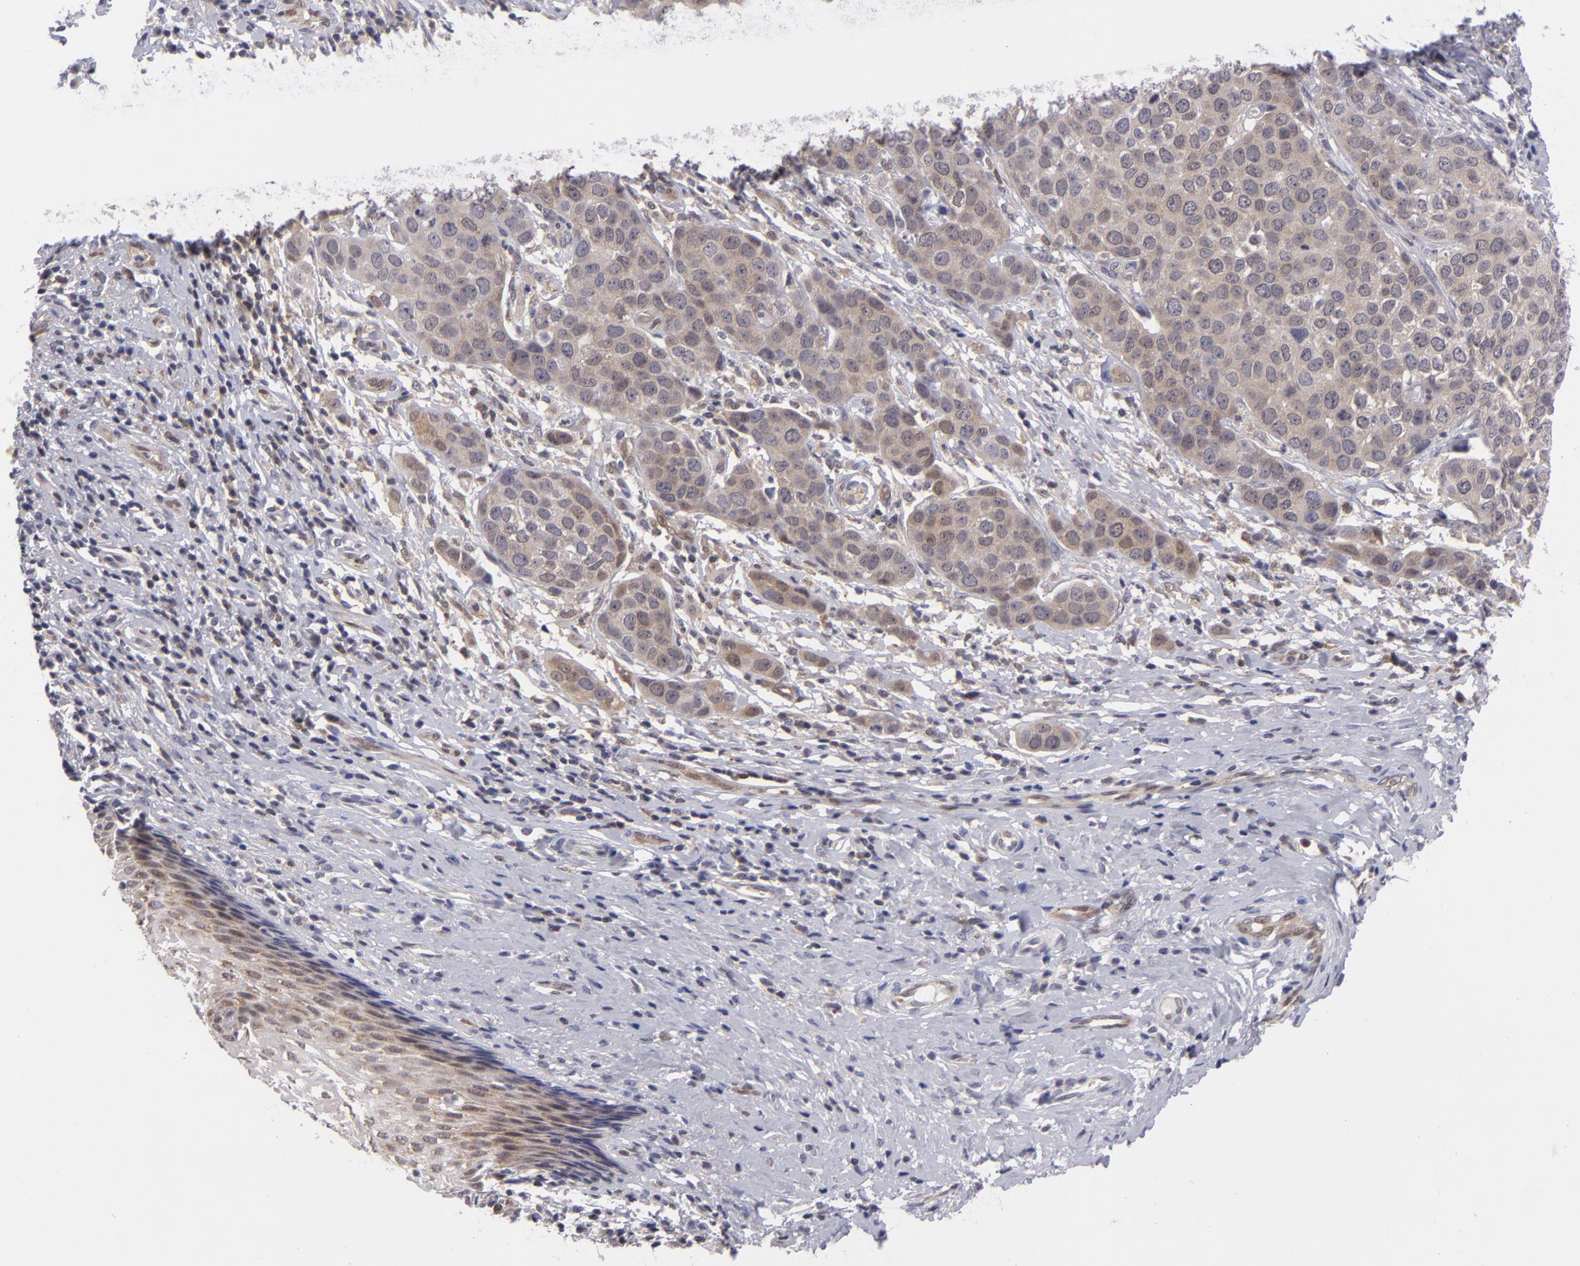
{"staining": {"intensity": "weak", "quantity": "25%-75%", "location": "cytoplasmic/membranous"}, "tissue": "cervical cancer", "cell_type": "Tumor cells", "image_type": "cancer", "snomed": [{"axis": "morphology", "description": "Squamous cell carcinoma, NOS"}, {"axis": "topography", "description": "Cervix"}], "caption": "Squamous cell carcinoma (cervical) stained with immunohistochemistry (IHC) shows weak cytoplasmic/membranous expression in approximately 25%-75% of tumor cells.", "gene": "BCL10", "patient": {"sex": "female", "age": 54}}